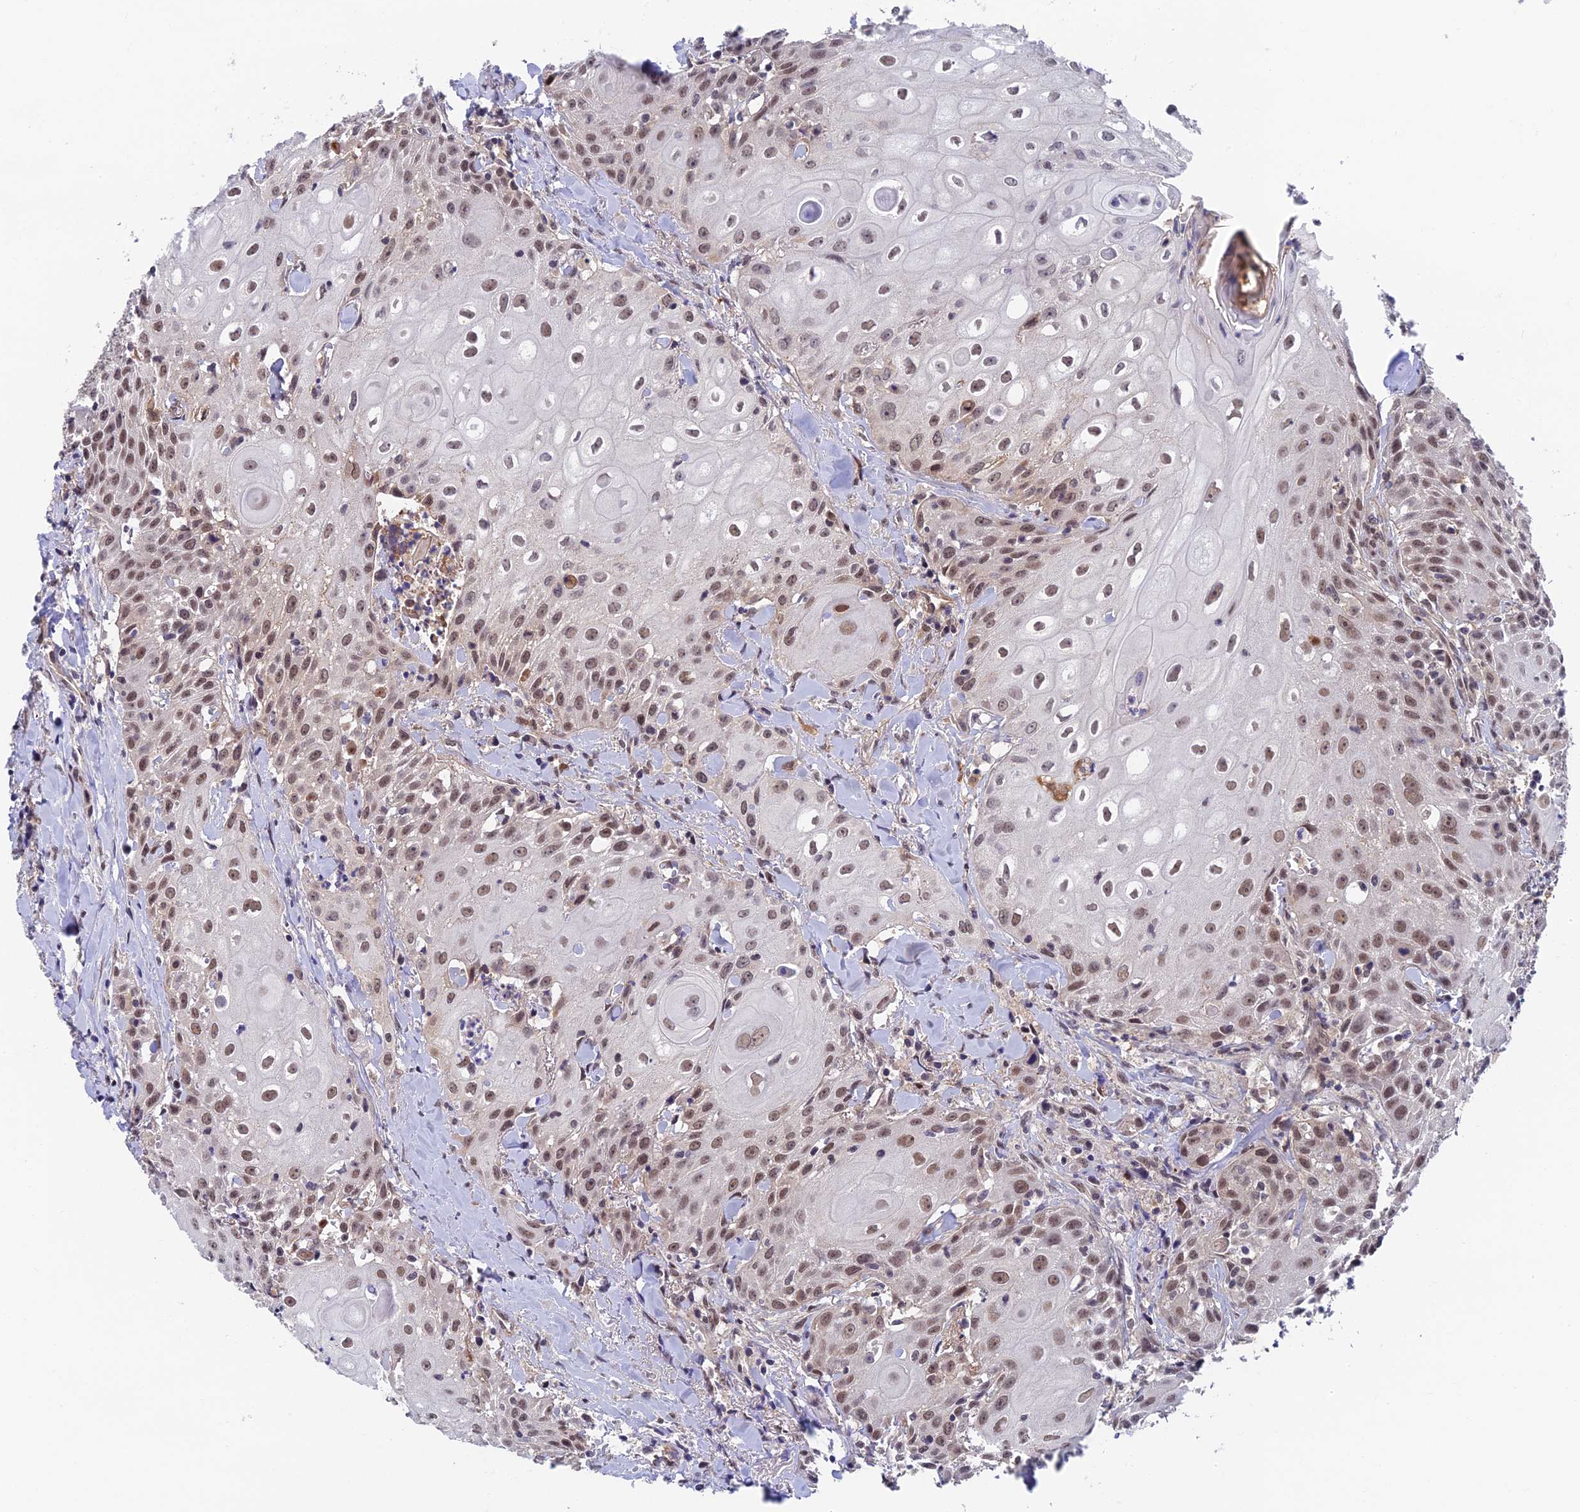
{"staining": {"intensity": "moderate", "quantity": ">75%", "location": "nuclear"}, "tissue": "head and neck cancer", "cell_type": "Tumor cells", "image_type": "cancer", "snomed": [{"axis": "morphology", "description": "Squamous cell carcinoma, NOS"}, {"axis": "topography", "description": "Oral tissue"}, {"axis": "topography", "description": "Head-Neck"}], "caption": "IHC photomicrograph of neoplastic tissue: head and neck squamous cell carcinoma stained using immunohistochemistry (IHC) reveals medium levels of moderate protein expression localized specifically in the nuclear of tumor cells, appearing as a nuclear brown color.", "gene": "NSMCE1", "patient": {"sex": "female", "age": 82}}